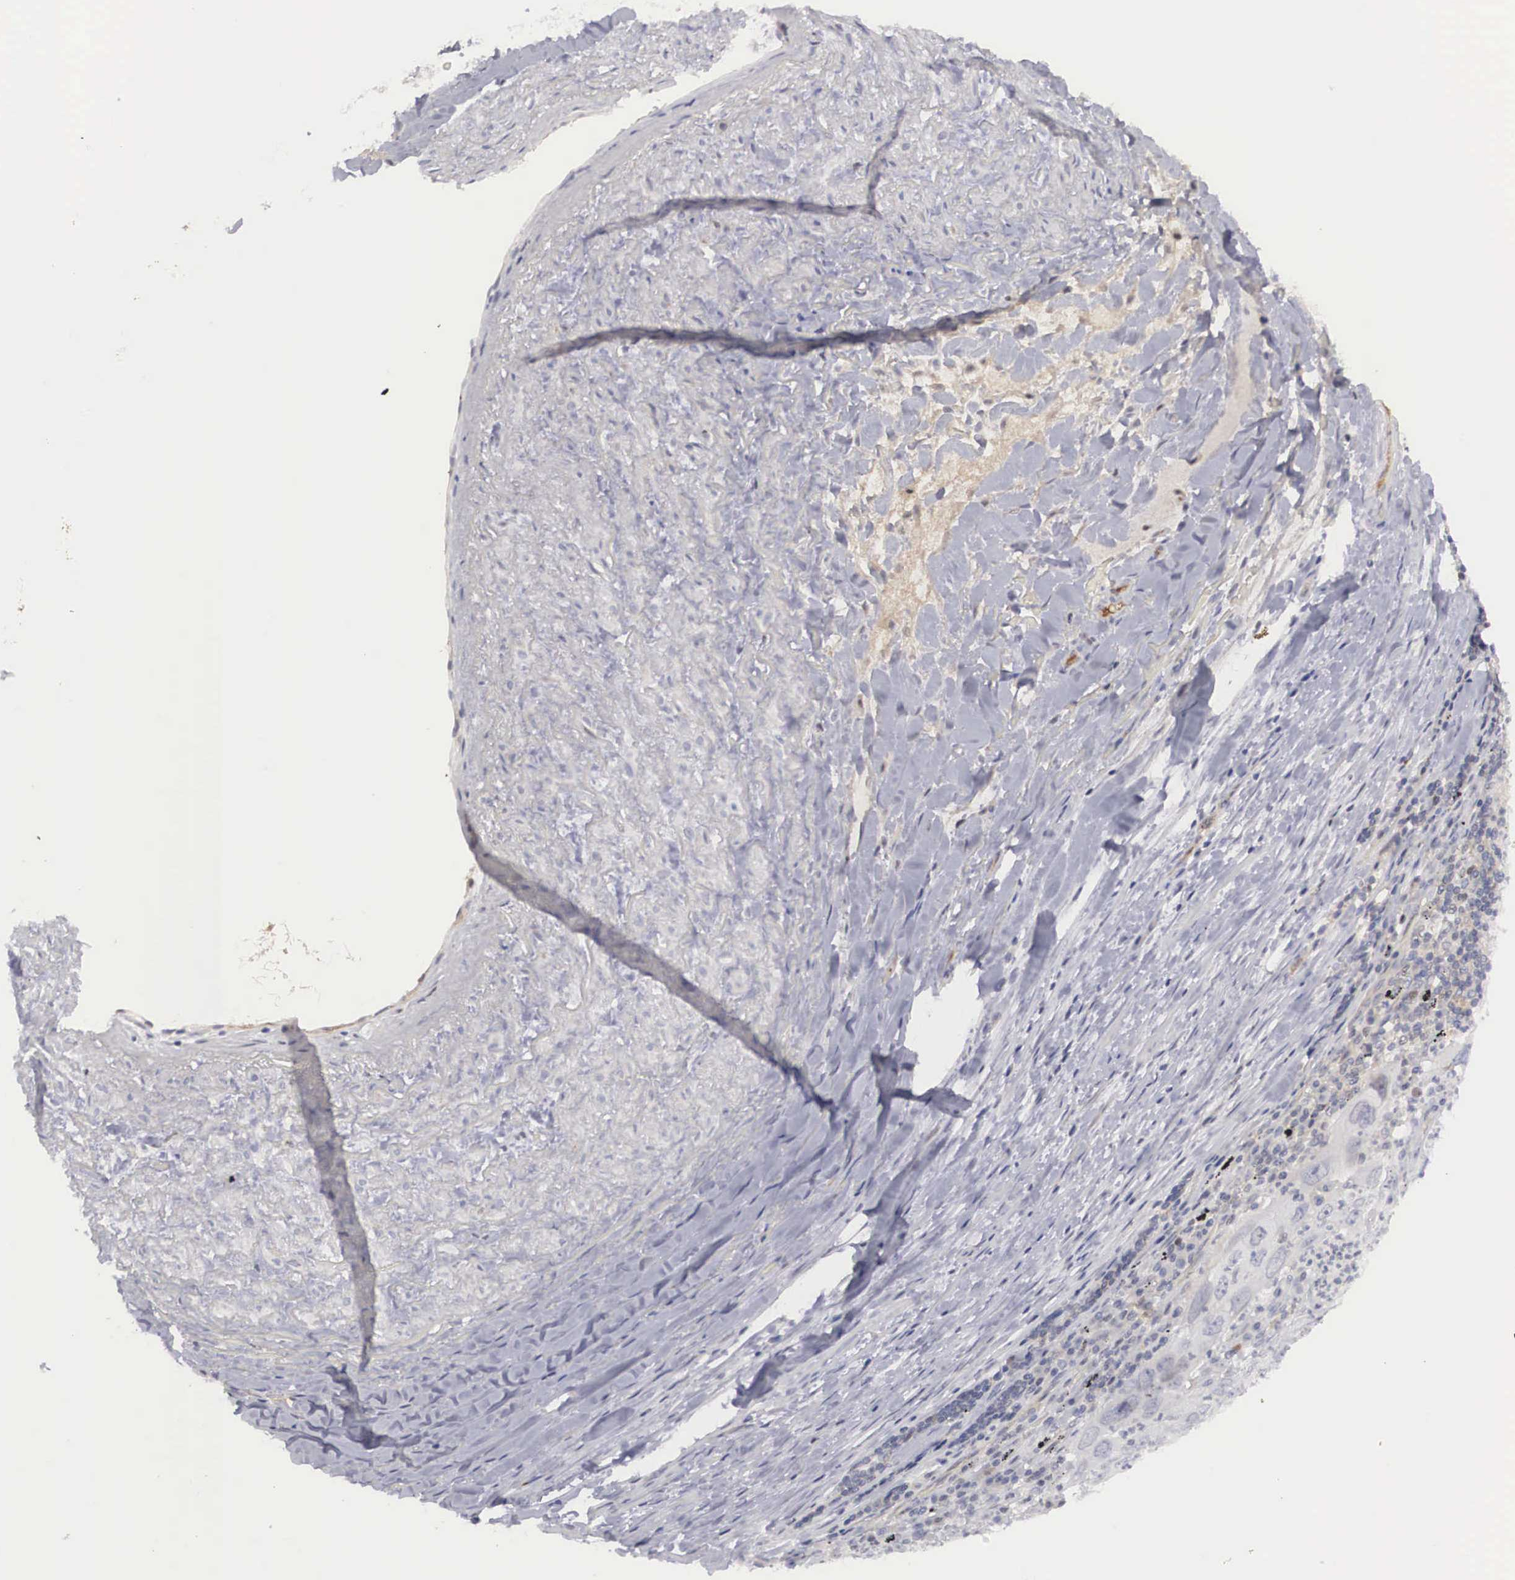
{"staining": {"intensity": "negative", "quantity": "none", "location": "none"}, "tissue": "lung cancer", "cell_type": "Tumor cells", "image_type": "cancer", "snomed": [{"axis": "morphology", "description": "Adenocarcinoma, NOS"}, {"axis": "topography", "description": "Lung"}], "caption": "IHC of lung cancer displays no positivity in tumor cells. Nuclei are stained in blue.", "gene": "RBPJ", "patient": {"sex": "male", "age": 48}}